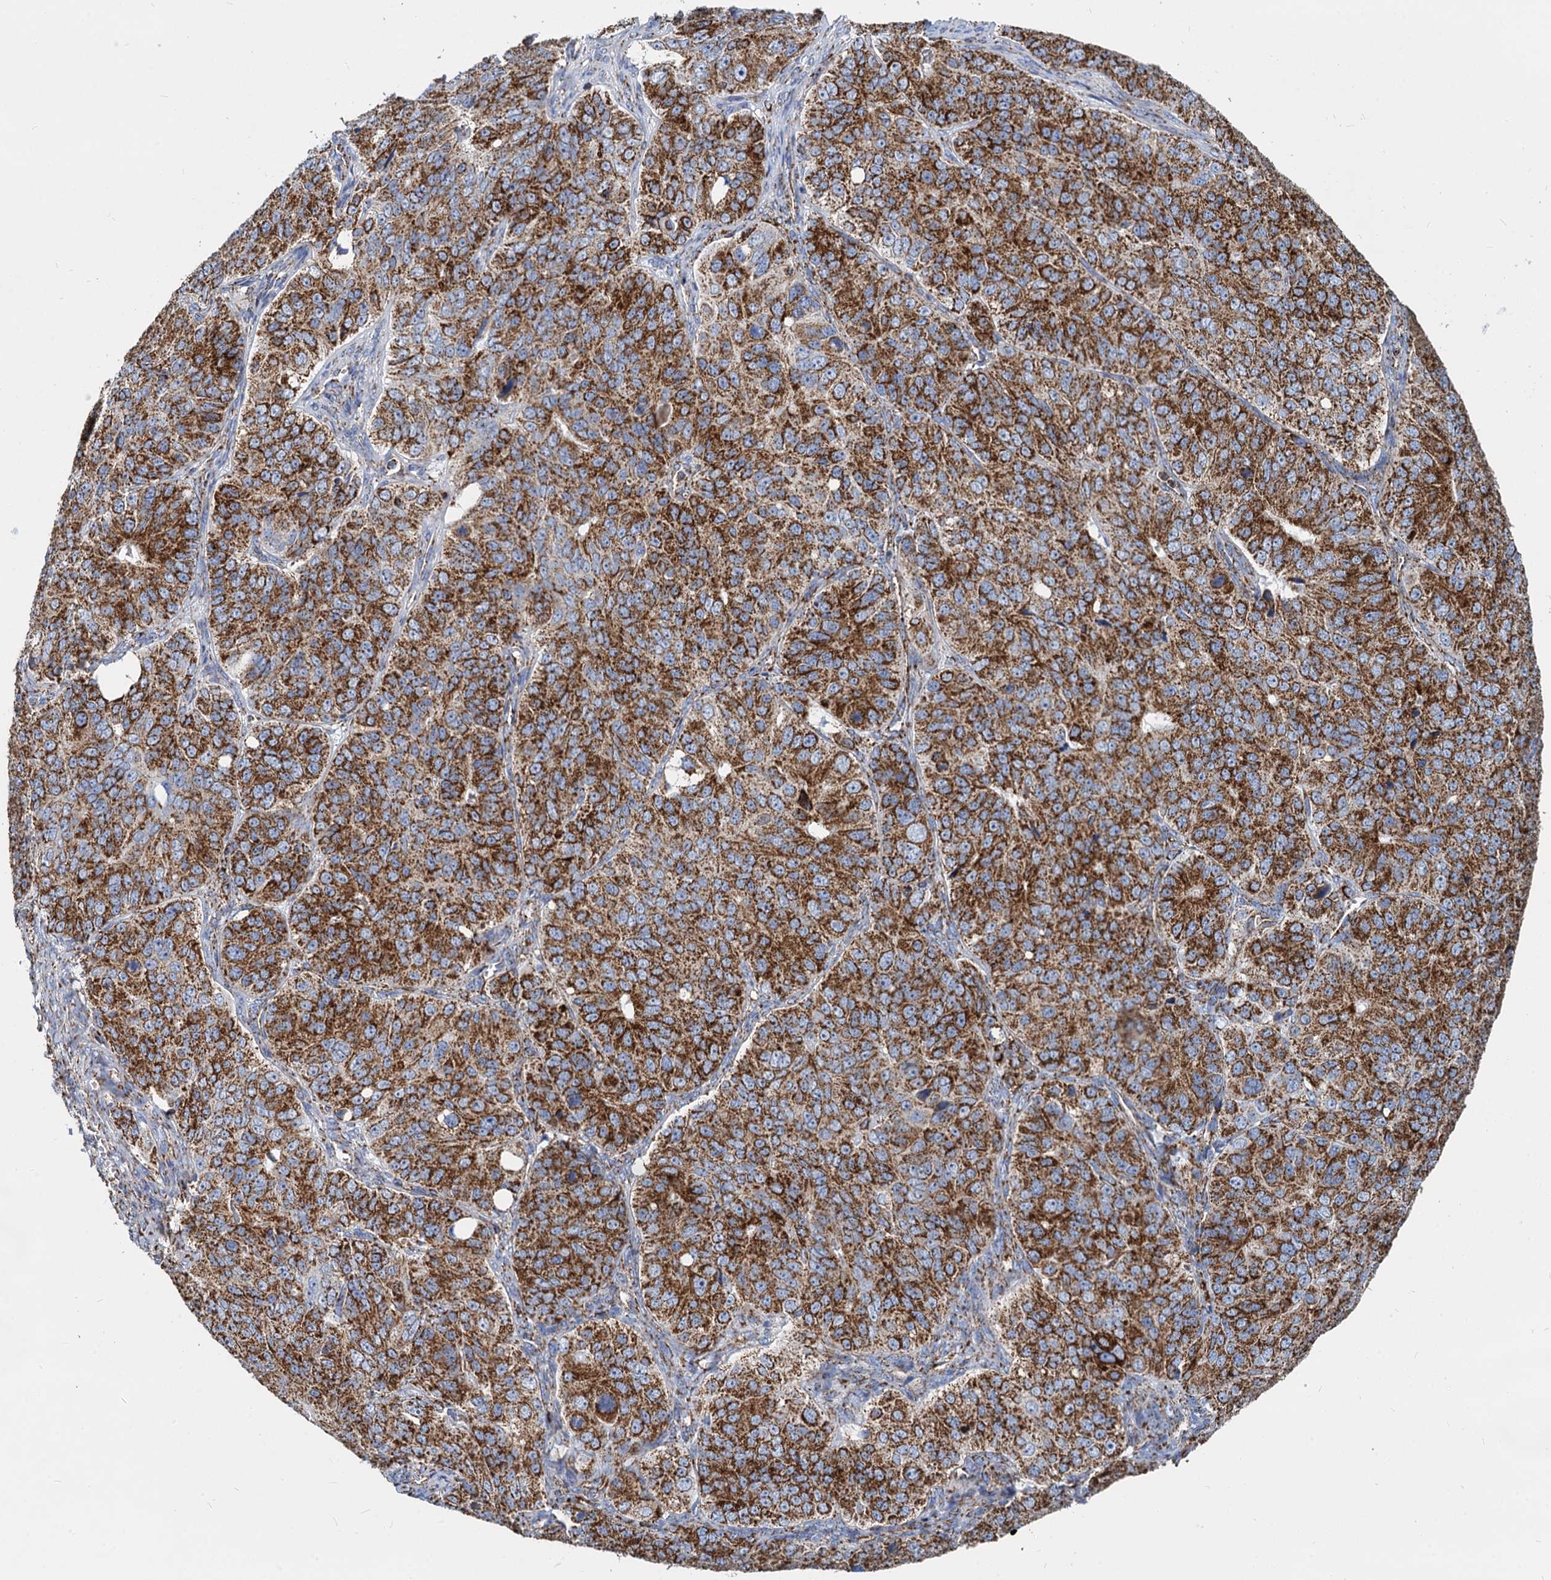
{"staining": {"intensity": "strong", "quantity": ">75%", "location": "cytoplasmic/membranous"}, "tissue": "ovarian cancer", "cell_type": "Tumor cells", "image_type": "cancer", "snomed": [{"axis": "morphology", "description": "Carcinoma, endometroid"}, {"axis": "topography", "description": "Ovary"}], "caption": "Protein staining exhibits strong cytoplasmic/membranous expression in about >75% of tumor cells in ovarian cancer (endometroid carcinoma). The staining was performed using DAB to visualize the protein expression in brown, while the nuclei were stained in blue with hematoxylin (Magnification: 20x).", "gene": "TIMM10", "patient": {"sex": "female", "age": 51}}